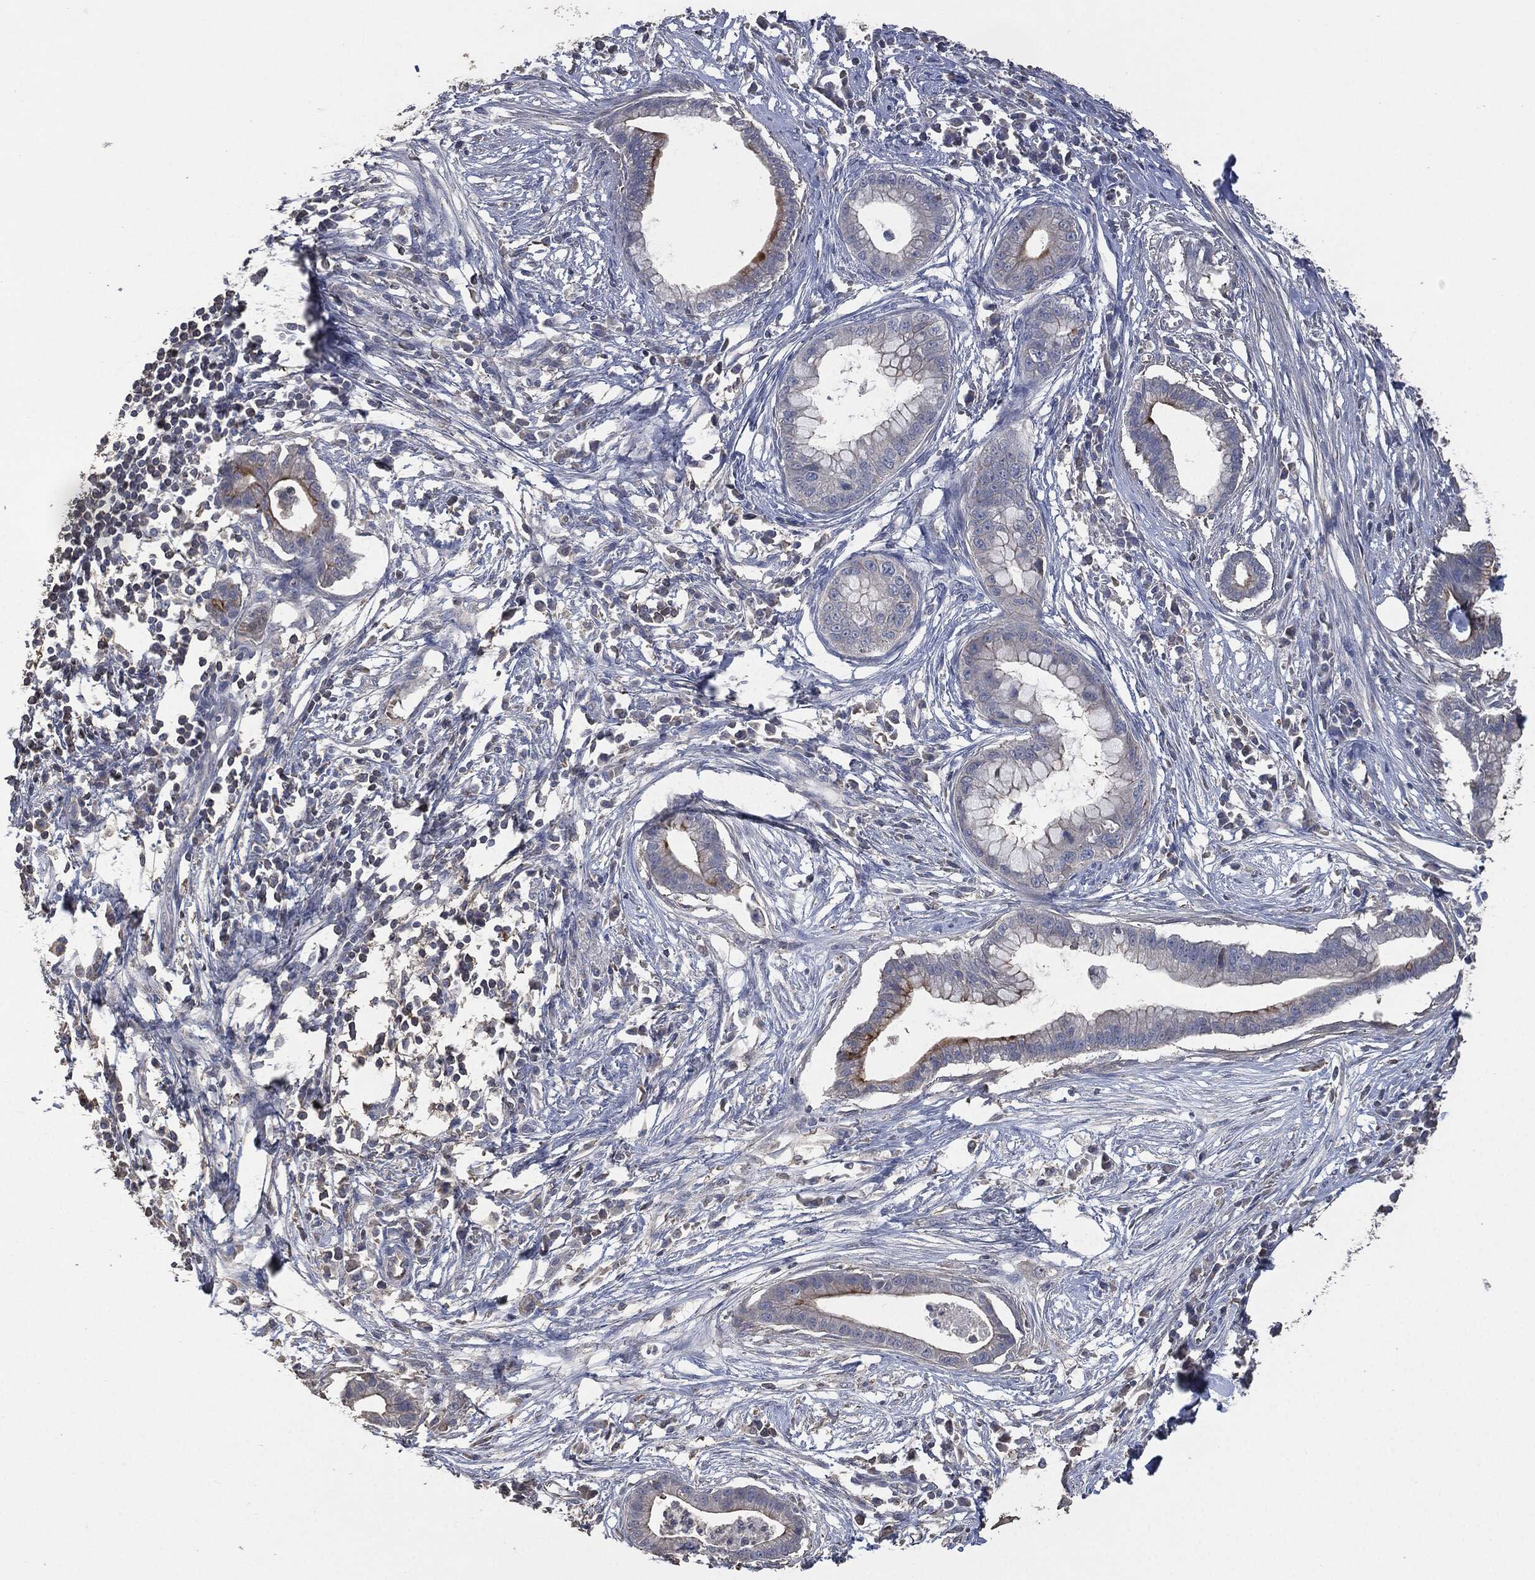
{"staining": {"intensity": "strong", "quantity": "<25%", "location": "cytoplasmic/membranous"}, "tissue": "pancreatic cancer", "cell_type": "Tumor cells", "image_type": "cancer", "snomed": [{"axis": "morphology", "description": "Normal tissue, NOS"}, {"axis": "morphology", "description": "Adenocarcinoma, NOS"}, {"axis": "topography", "description": "Pancreas"}], "caption": "This image displays immunohistochemistry (IHC) staining of human pancreatic cancer, with medium strong cytoplasmic/membranous expression in approximately <25% of tumor cells.", "gene": "MSLN", "patient": {"sex": "female", "age": 58}}